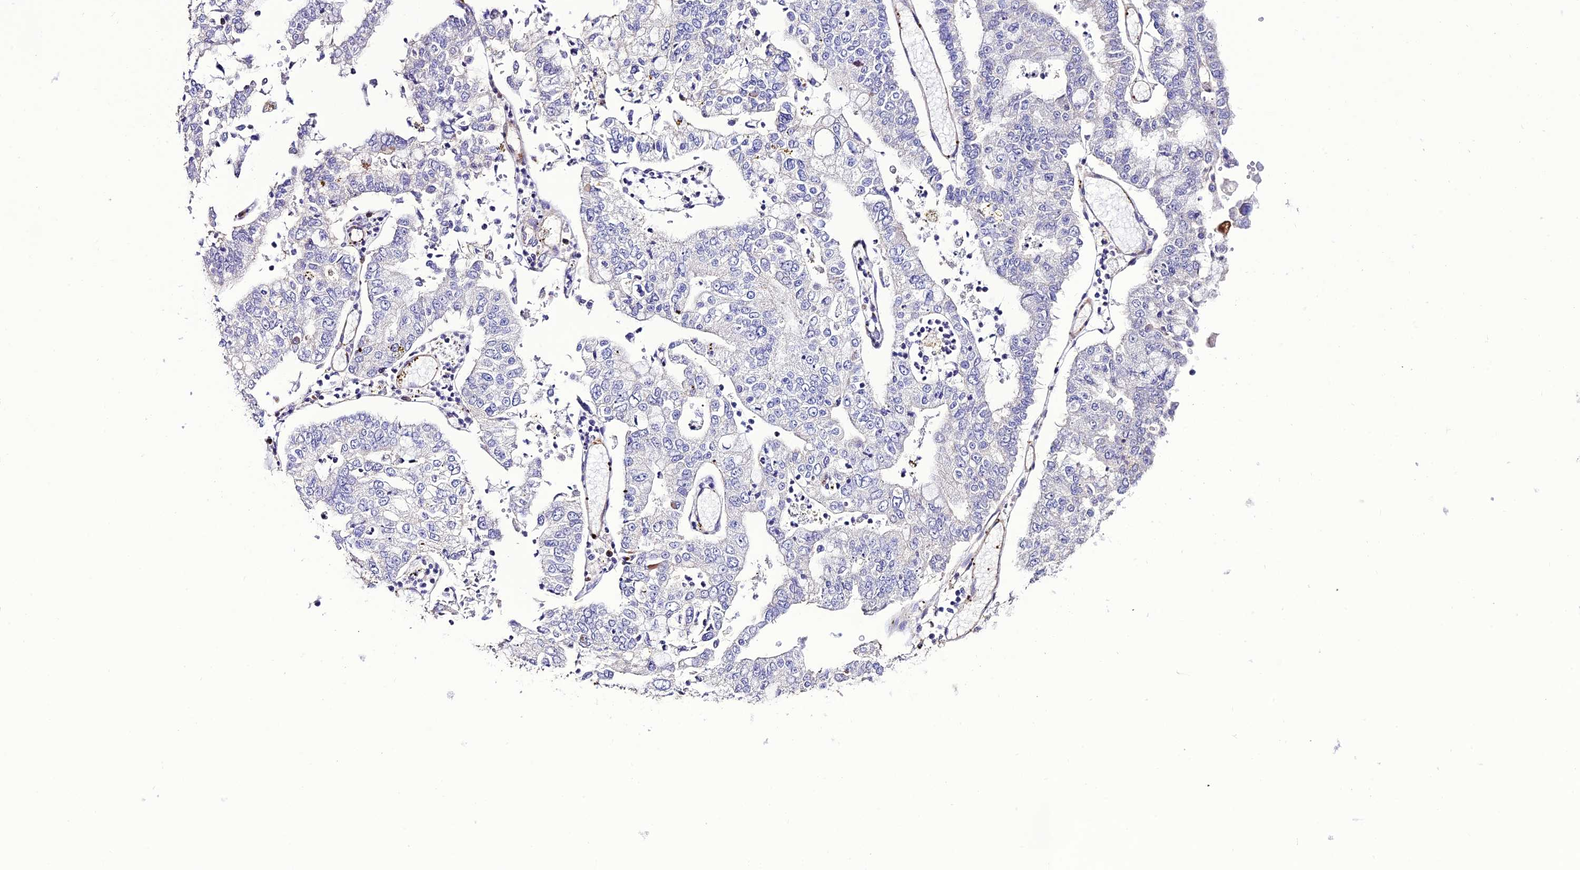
{"staining": {"intensity": "negative", "quantity": "none", "location": "none"}, "tissue": "stomach cancer", "cell_type": "Tumor cells", "image_type": "cancer", "snomed": [{"axis": "morphology", "description": "Adenocarcinoma, NOS"}, {"axis": "topography", "description": "Stomach"}], "caption": "Immunohistochemistry histopathology image of neoplastic tissue: human stomach cancer stained with DAB demonstrates no significant protein staining in tumor cells.", "gene": "REX1BD", "patient": {"sex": "male", "age": 76}}